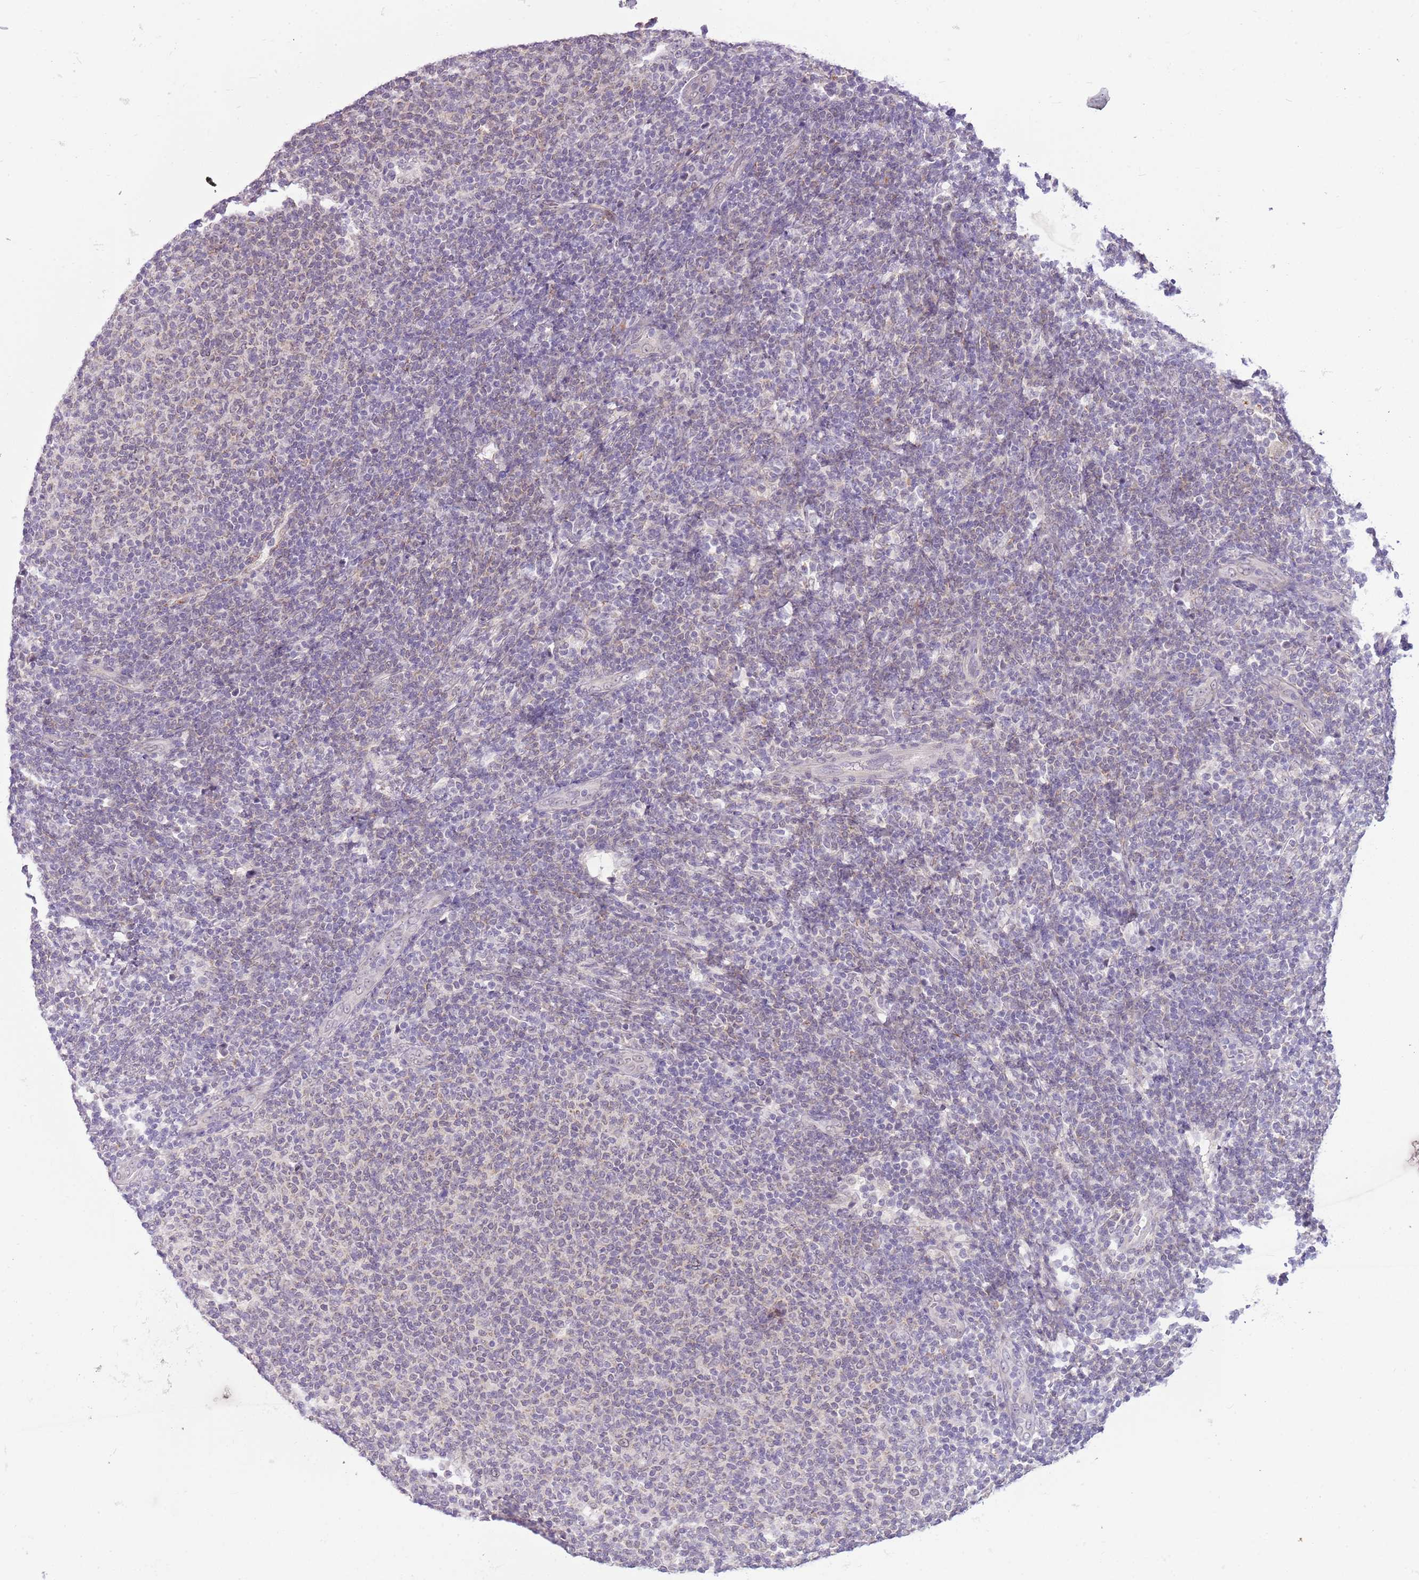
{"staining": {"intensity": "negative", "quantity": "none", "location": "none"}, "tissue": "lymphoma", "cell_type": "Tumor cells", "image_type": "cancer", "snomed": [{"axis": "morphology", "description": "Malignant lymphoma, non-Hodgkin's type, Low grade"}, {"axis": "topography", "description": "Lymph node"}], "caption": "Lymphoma was stained to show a protein in brown. There is no significant staining in tumor cells. (DAB immunohistochemistry with hematoxylin counter stain).", "gene": "FAM120C", "patient": {"sex": "male", "age": 66}}